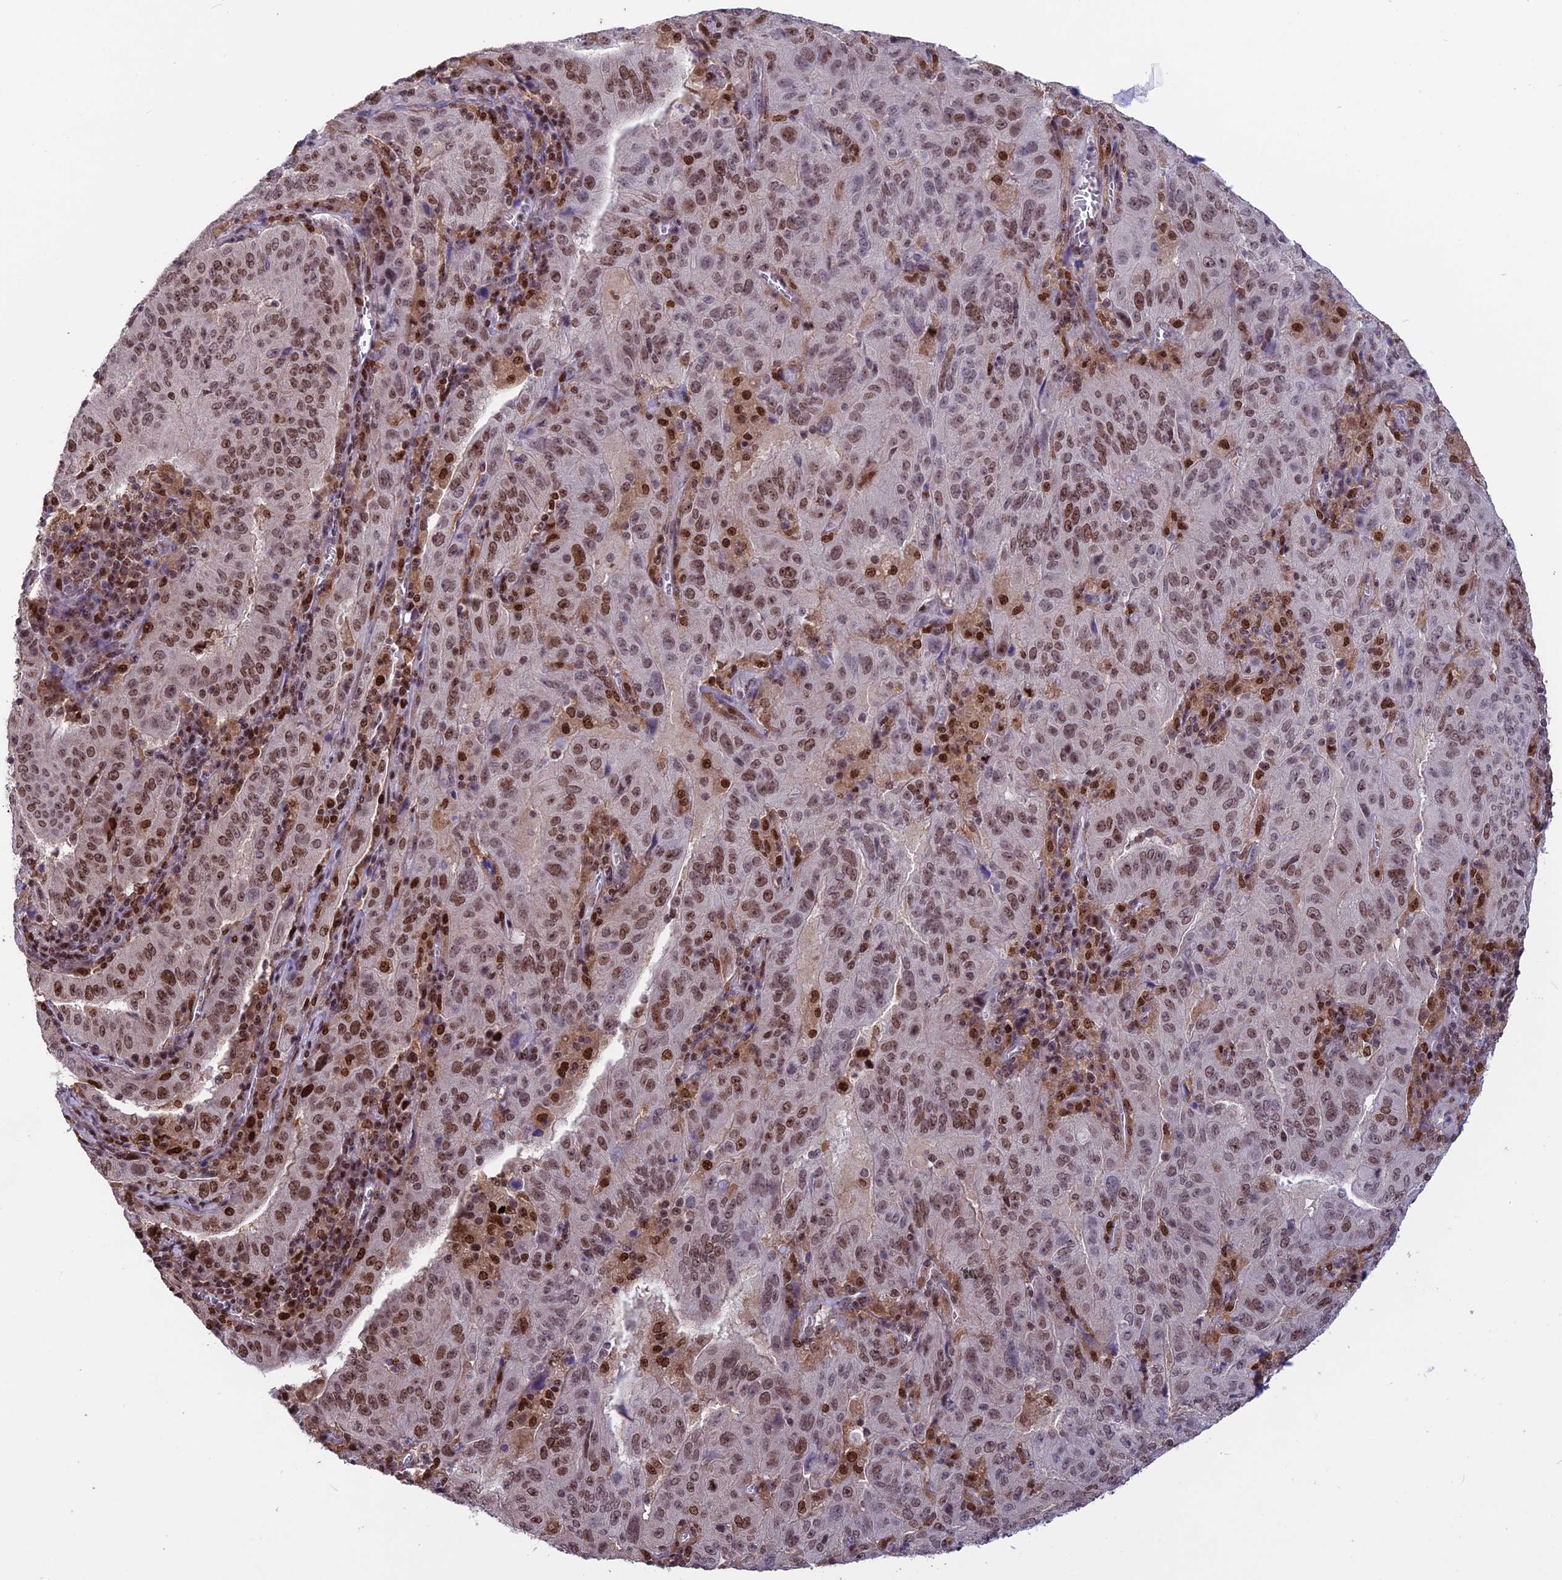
{"staining": {"intensity": "moderate", "quantity": ">75%", "location": "nuclear"}, "tissue": "pancreatic cancer", "cell_type": "Tumor cells", "image_type": "cancer", "snomed": [{"axis": "morphology", "description": "Adenocarcinoma, NOS"}, {"axis": "topography", "description": "Pancreas"}], "caption": "Protein analysis of adenocarcinoma (pancreatic) tissue displays moderate nuclear positivity in approximately >75% of tumor cells.", "gene": "MIS12", "patient": {"sex": "male", "age": 63}}